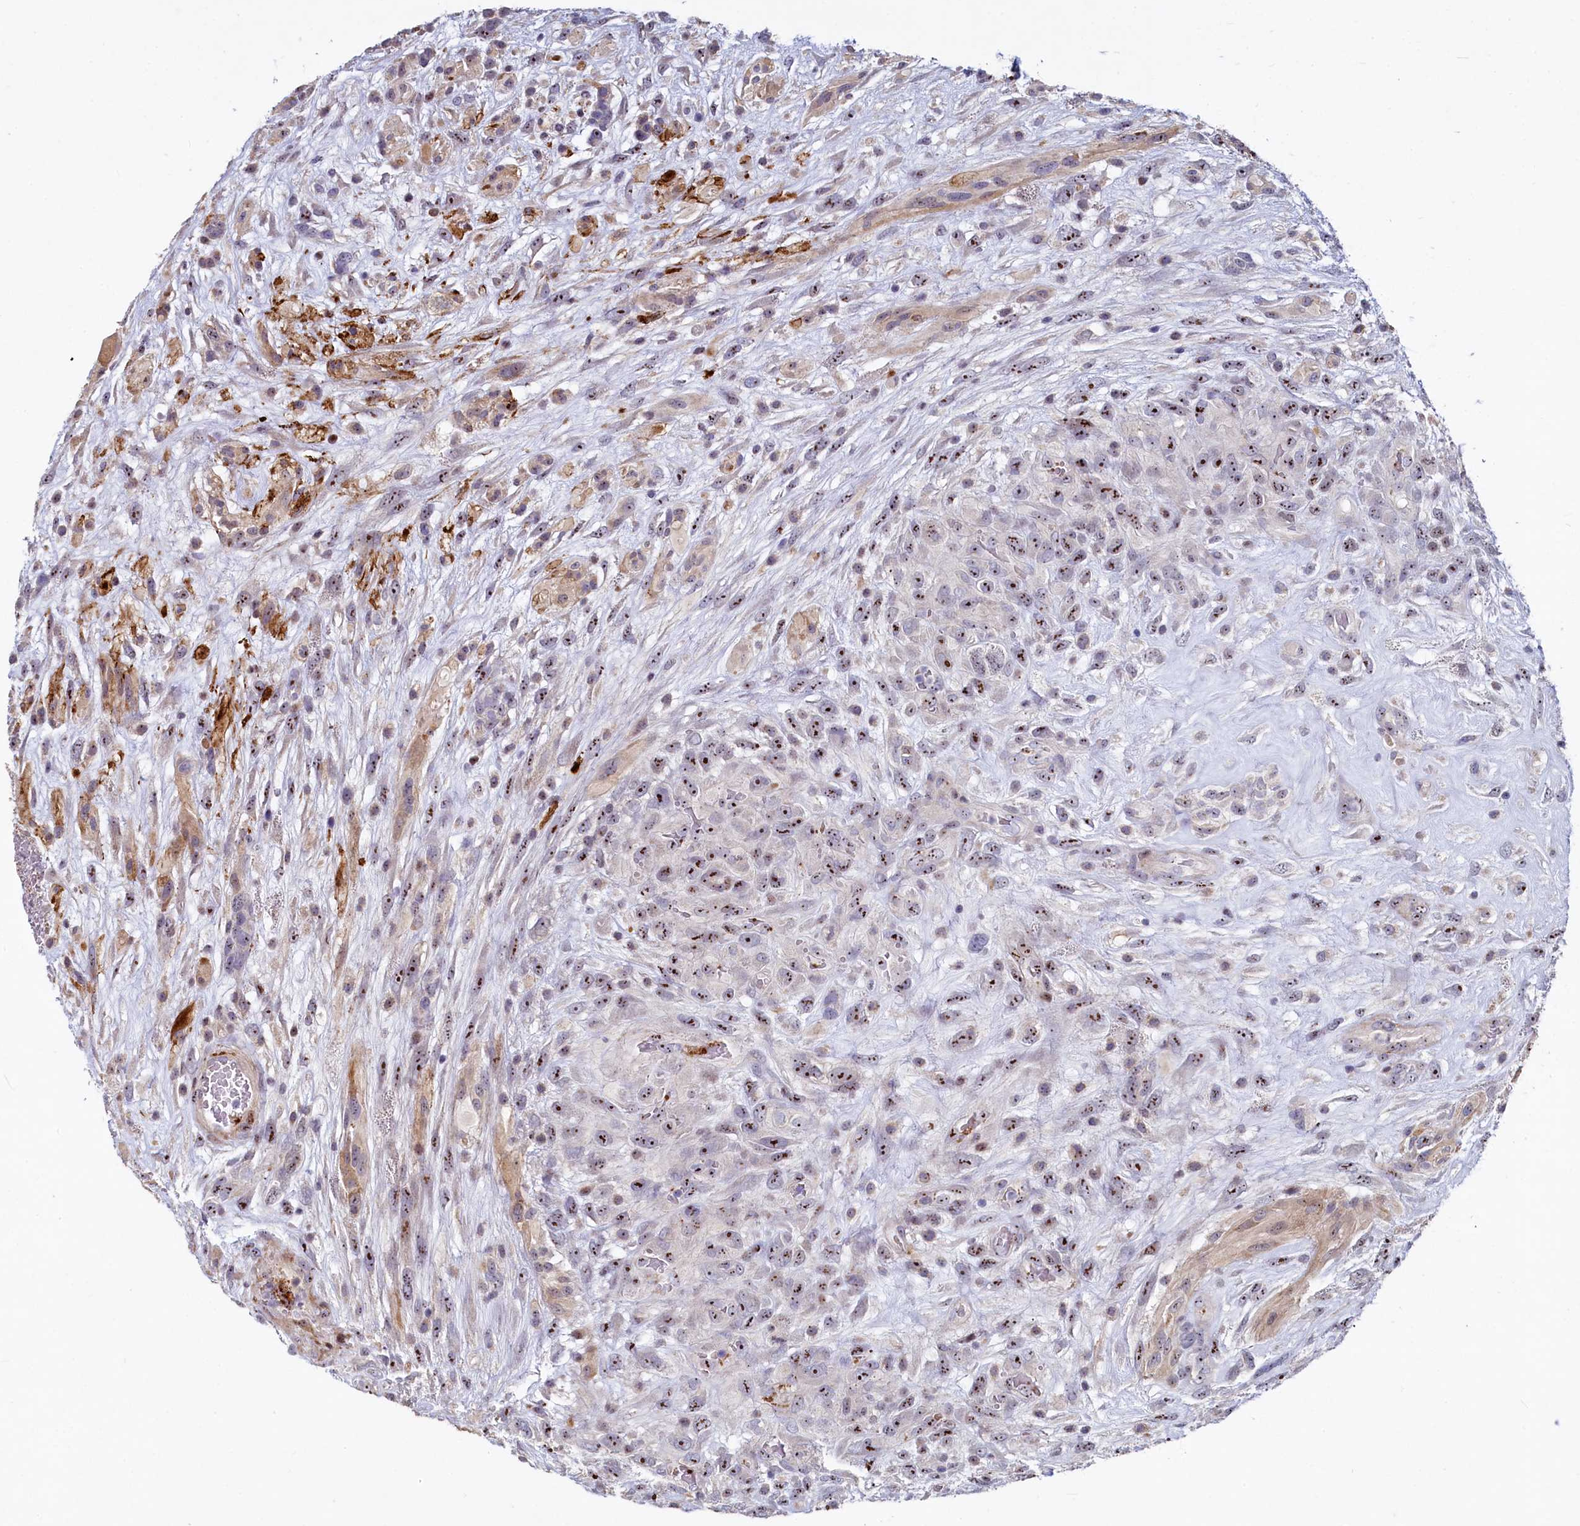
{"staining": {"intensity": "moderate", "quantity": "25%-75%", "location": "nuclear"}, "tissue": "glioma", "cell_type": "Tumor cells", "image_type": "cancer", "snomed": [{"axis": "morphology", "description": "Glioma, malignant, High grade"}, {"axis": "topography", "description": "Brain"}], "caption": "The image displays a brown stain indicating the presence of a protein in the nuclear of tumor cells in malignant glioma (high-grade). The staining was performed using DAB (3,3'-diaminobenzidine) to visualize the protein expression in brown, while the nuclei were stained in blue with hematoxylin (Magnification: 20x).", "gene": "ASXL3", "patient": {"sex": "male", "age": 61}}